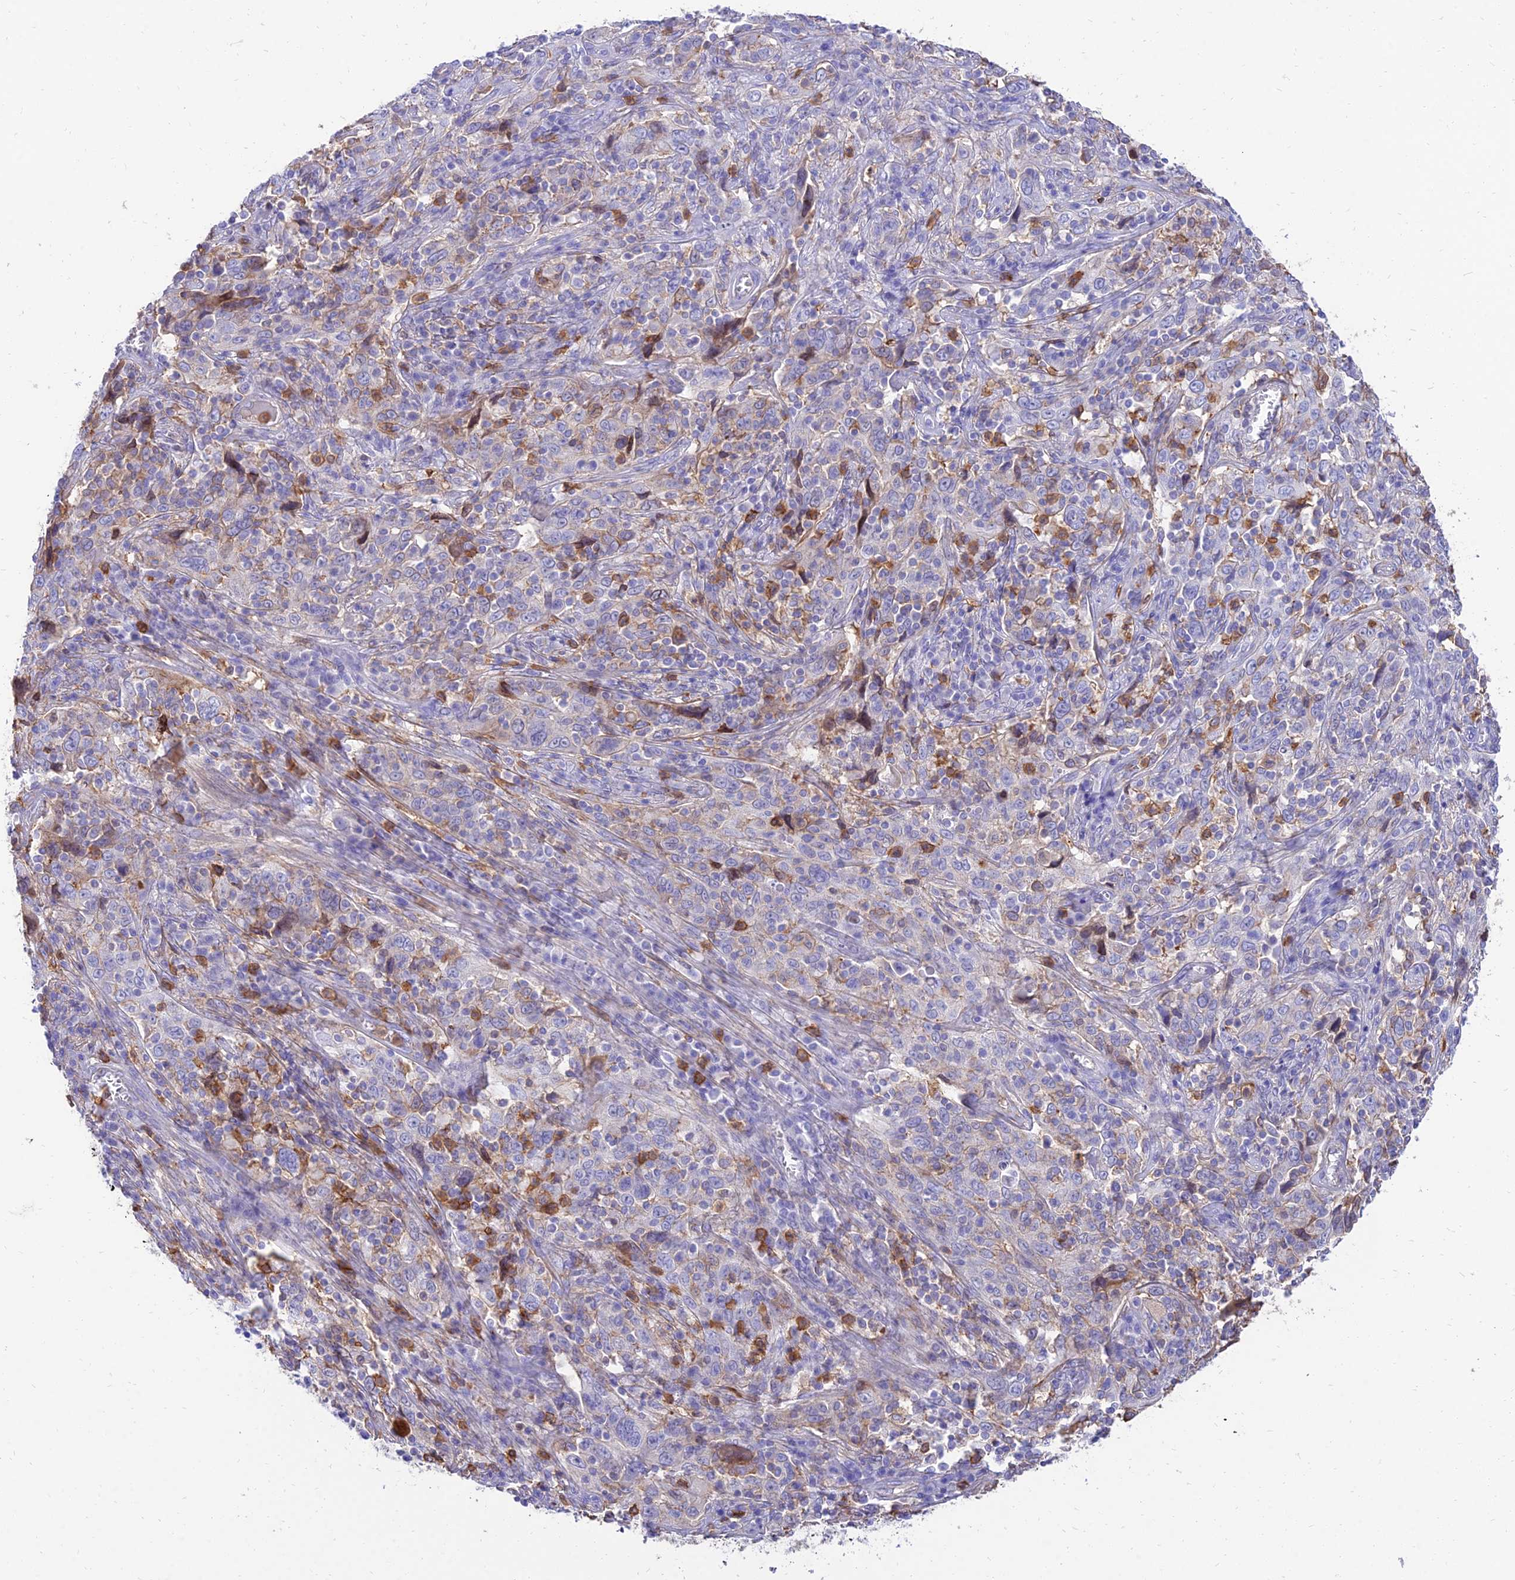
{"staining": {"intensity": "negative", "quantity": "none", "location": "none"}, "tissue": "cervical cancer", "cell_type": "Tumor cells", "image_type": "cancer", "snomed": [{"axis": "morphology", "description": "Squamous cell carcinoma, NOS"}, {"axis": "topography", "description": "Cervix"}], "caption": "This photomicrograph is of squamous cell carcinoma (cervical) stained with immunohistochemistry to label a protein in brown with the nuclei are counter-stained blue. There is no staining in tumor cells.", "gene": "SREK1IP1", "patient": {"sex": "female", "age": 46}}